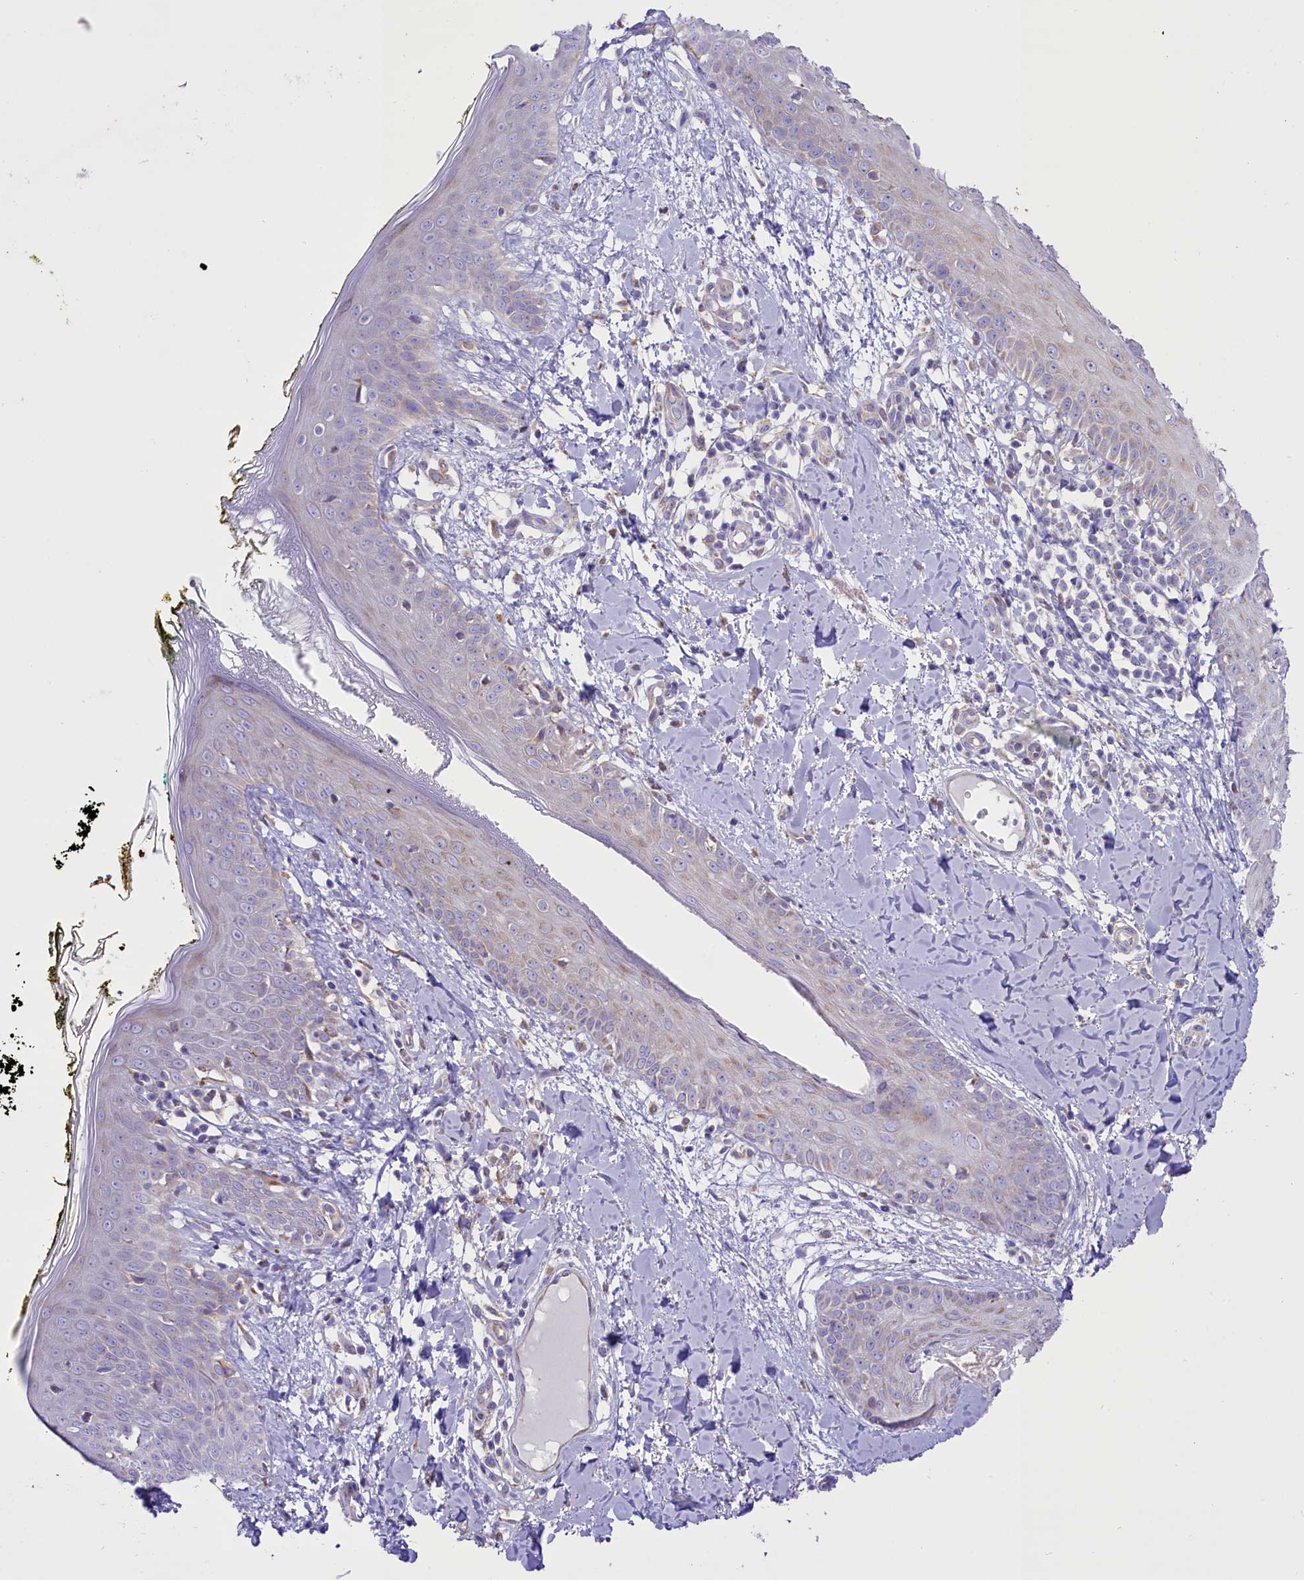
{"staining": {"intensity": "weak", "quantity": ">75%", "location": "cytoplasmic/membranous"}, "tissue": "skin", "cell_type": "Fibroblasts", "image_type": "normal", "snomed": [{"axis": "morphology", "description": "Normal tissue, NOS"}, {"axis": "topography", "description": "Skin"}], "caption": "A photomicrograph of skin stained for a protein shows weak cytoplasmic/membranous brown staining in fibroblasts.", "gene": "PTPRU", "patient": {"sex": "female", "age": 34}}